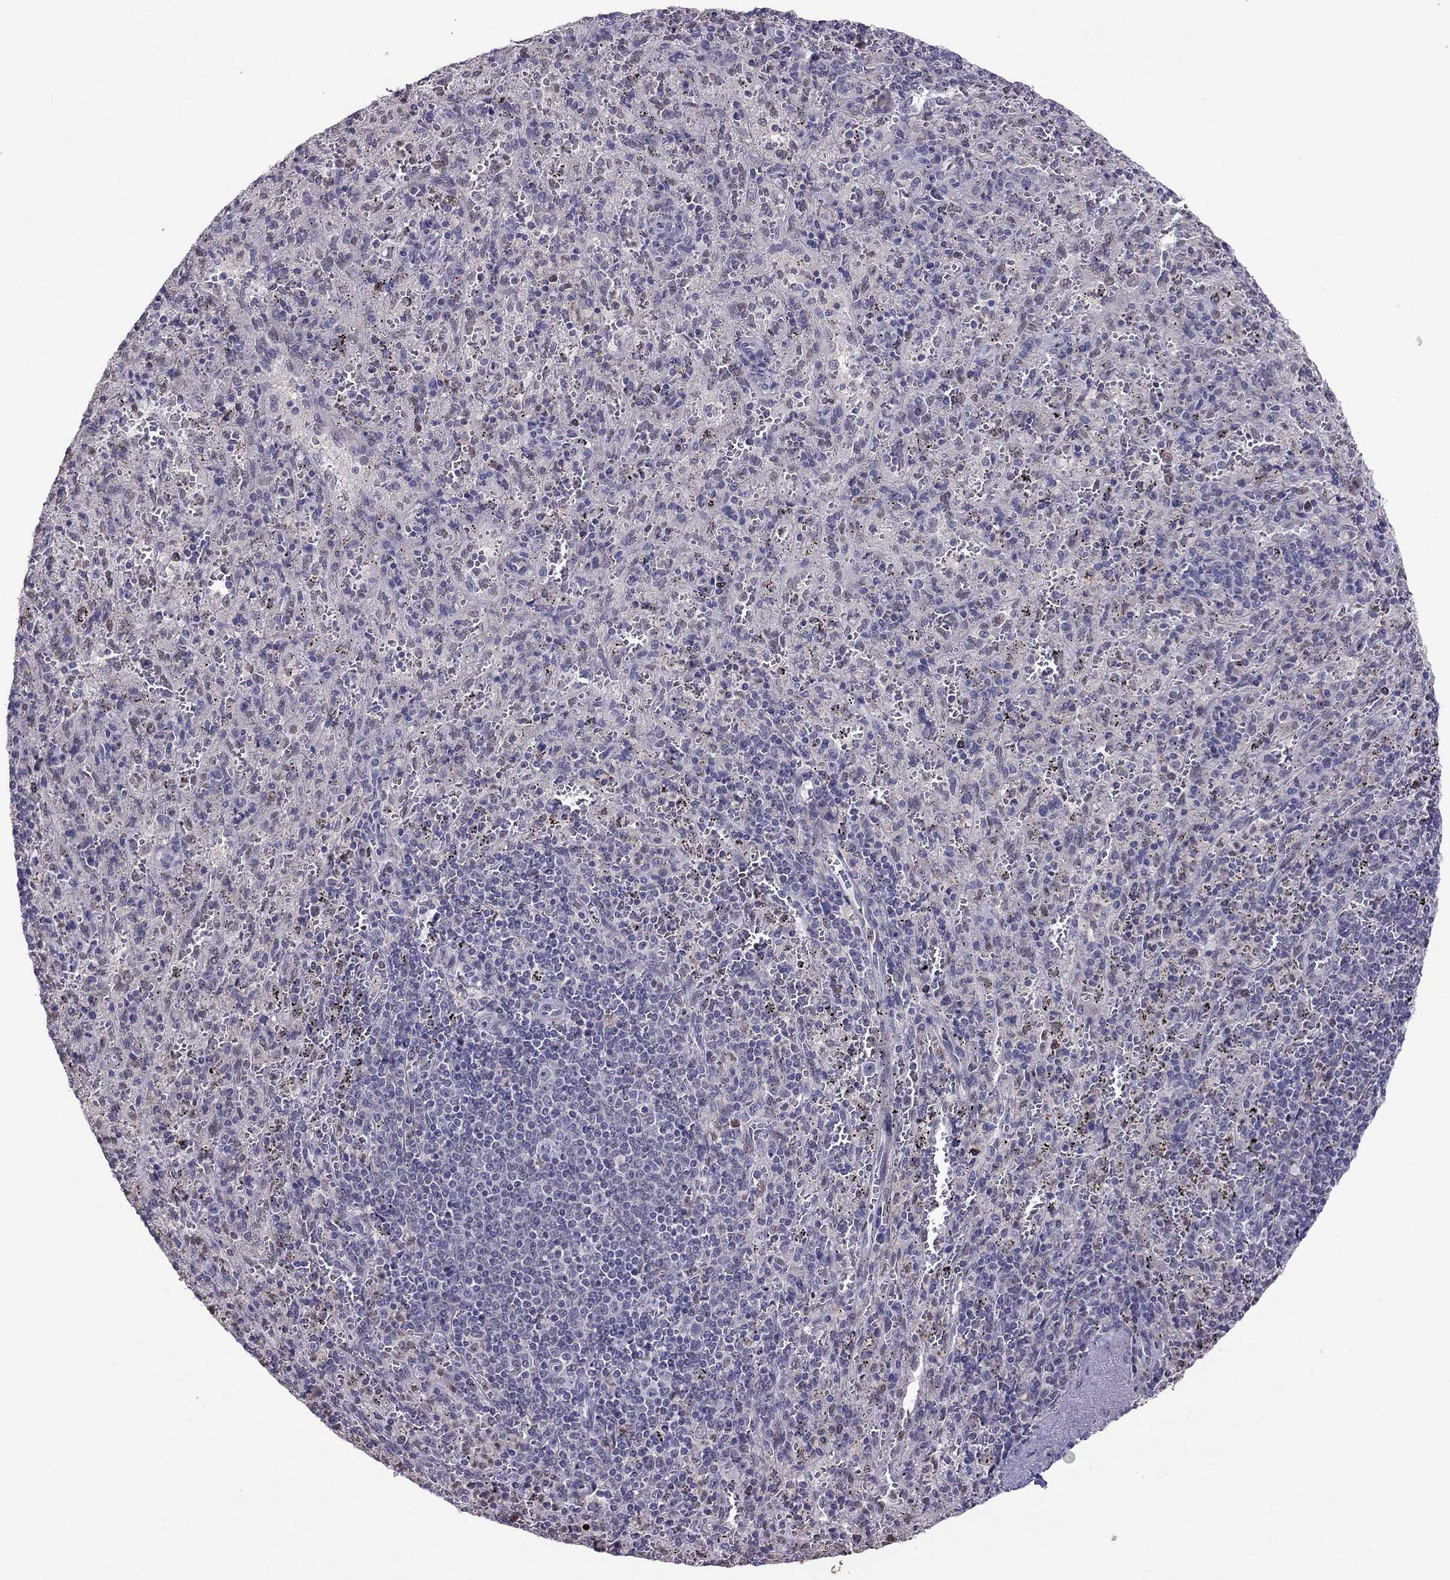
{"staining": {"intensity": "negative", "quantity": "none", "location": "none"}, "tissue": "spleen", "cell_type": "Cells in red pulp", "image_type": "normal", "snomed": [{"axis": "morphology", "description": "Normal tissue, NOS"}, {"axis": "topography", "description": "Spleen"}], "caption": "A histopathology image of spleen stained for a protein shows no brown staining in cells in red pulp.", "gene": "LRRC39", "patient": {"sex": "male", "age": 57}}